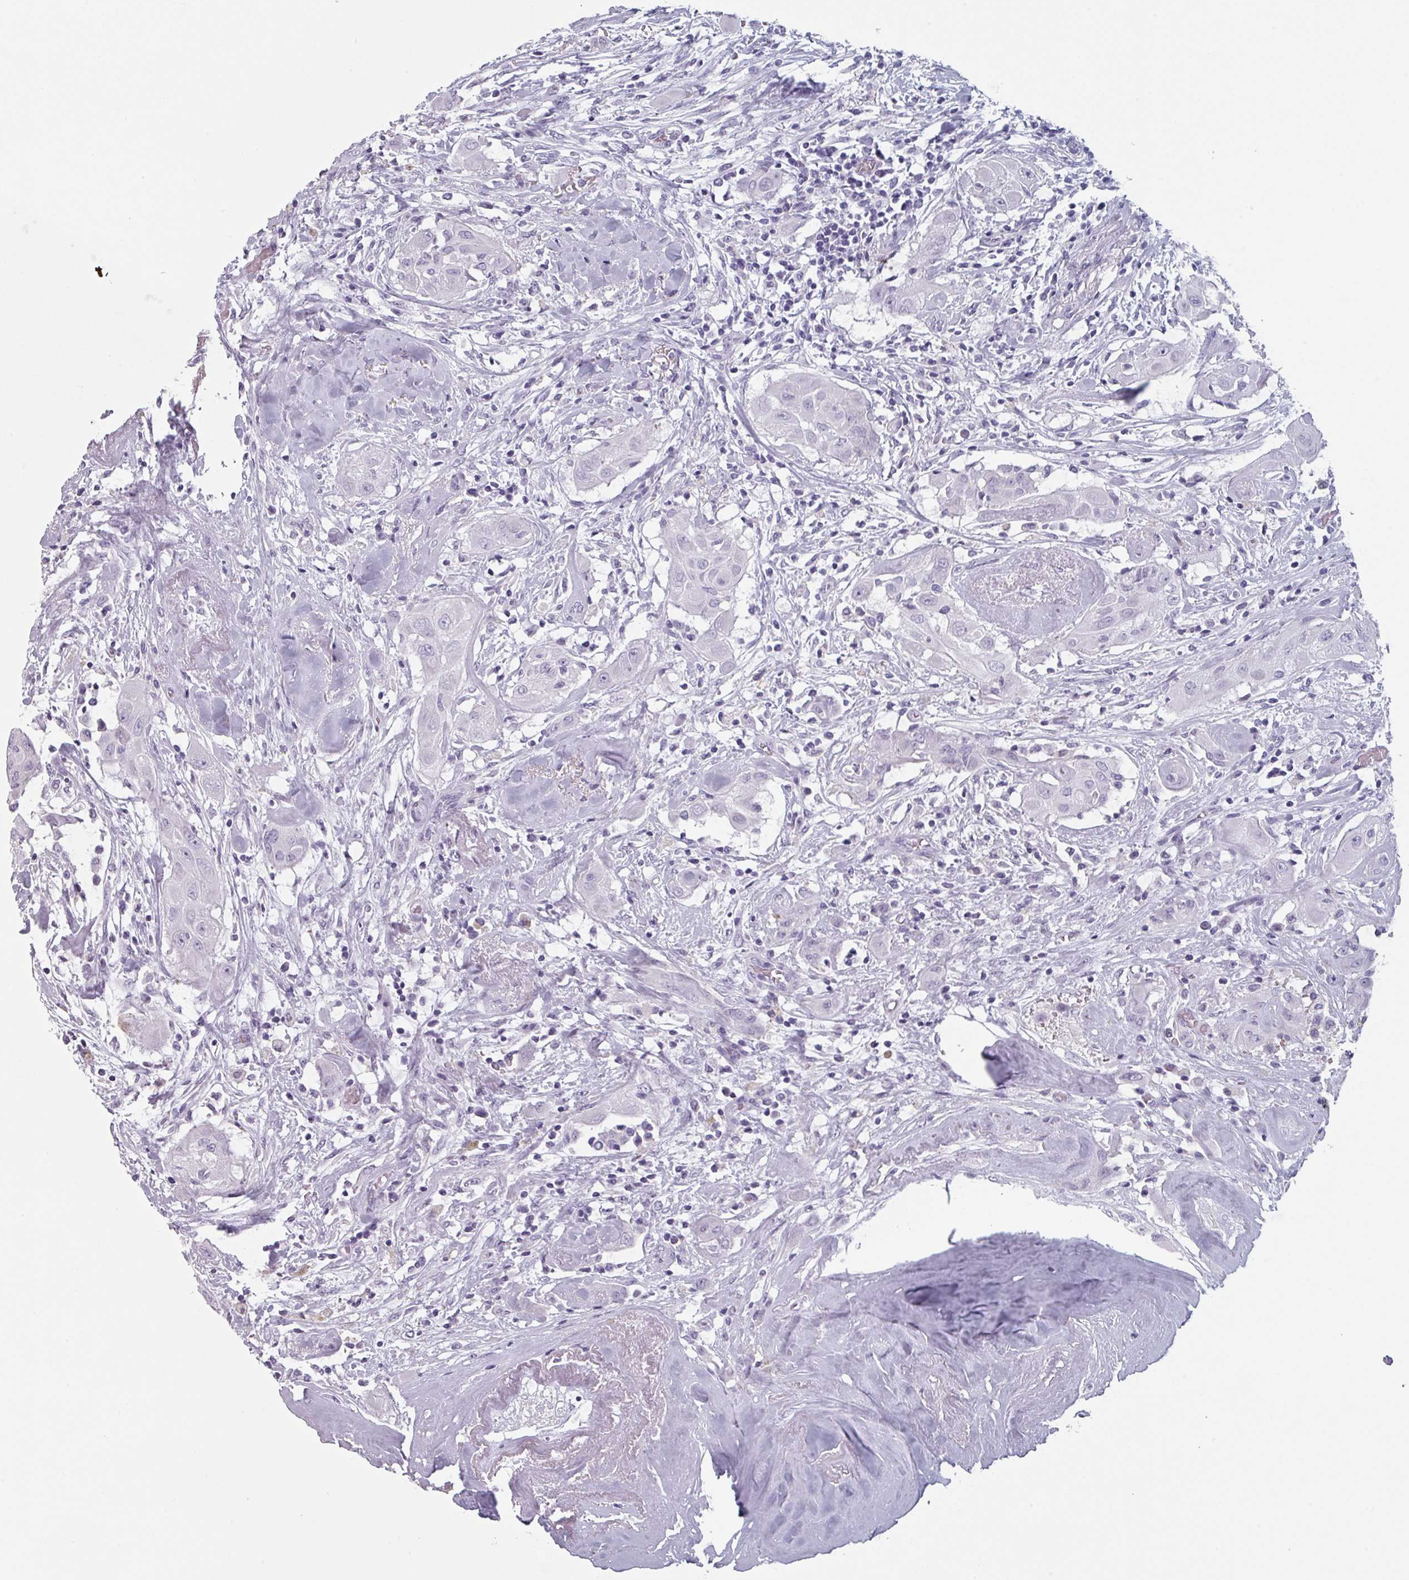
{"staining": {"intensity": "negative", "quantity": "none", "location": "none"}, "tissue": "thyroid cancer", "cell_type": "Tumor cells", "image_type": "cancer", "snomed": [{"axis": "morphology", "description": "Papillary adenocarcinoma, NOS"}, {"axis": "topography", "description": "Thyroid gland"}], "caption": "Immunohistochemistry (IHC) micrograph of human thyroid papillary adenocarcinoma stained for a protein (brown), which exhibits no expression in tumor cells. The staining is performed using DAB brown chromogen with nuclei counter-stained in using hematoxylin.", "gene": "SLC35G2", "patient": {"sex": "female", "age": 59}}